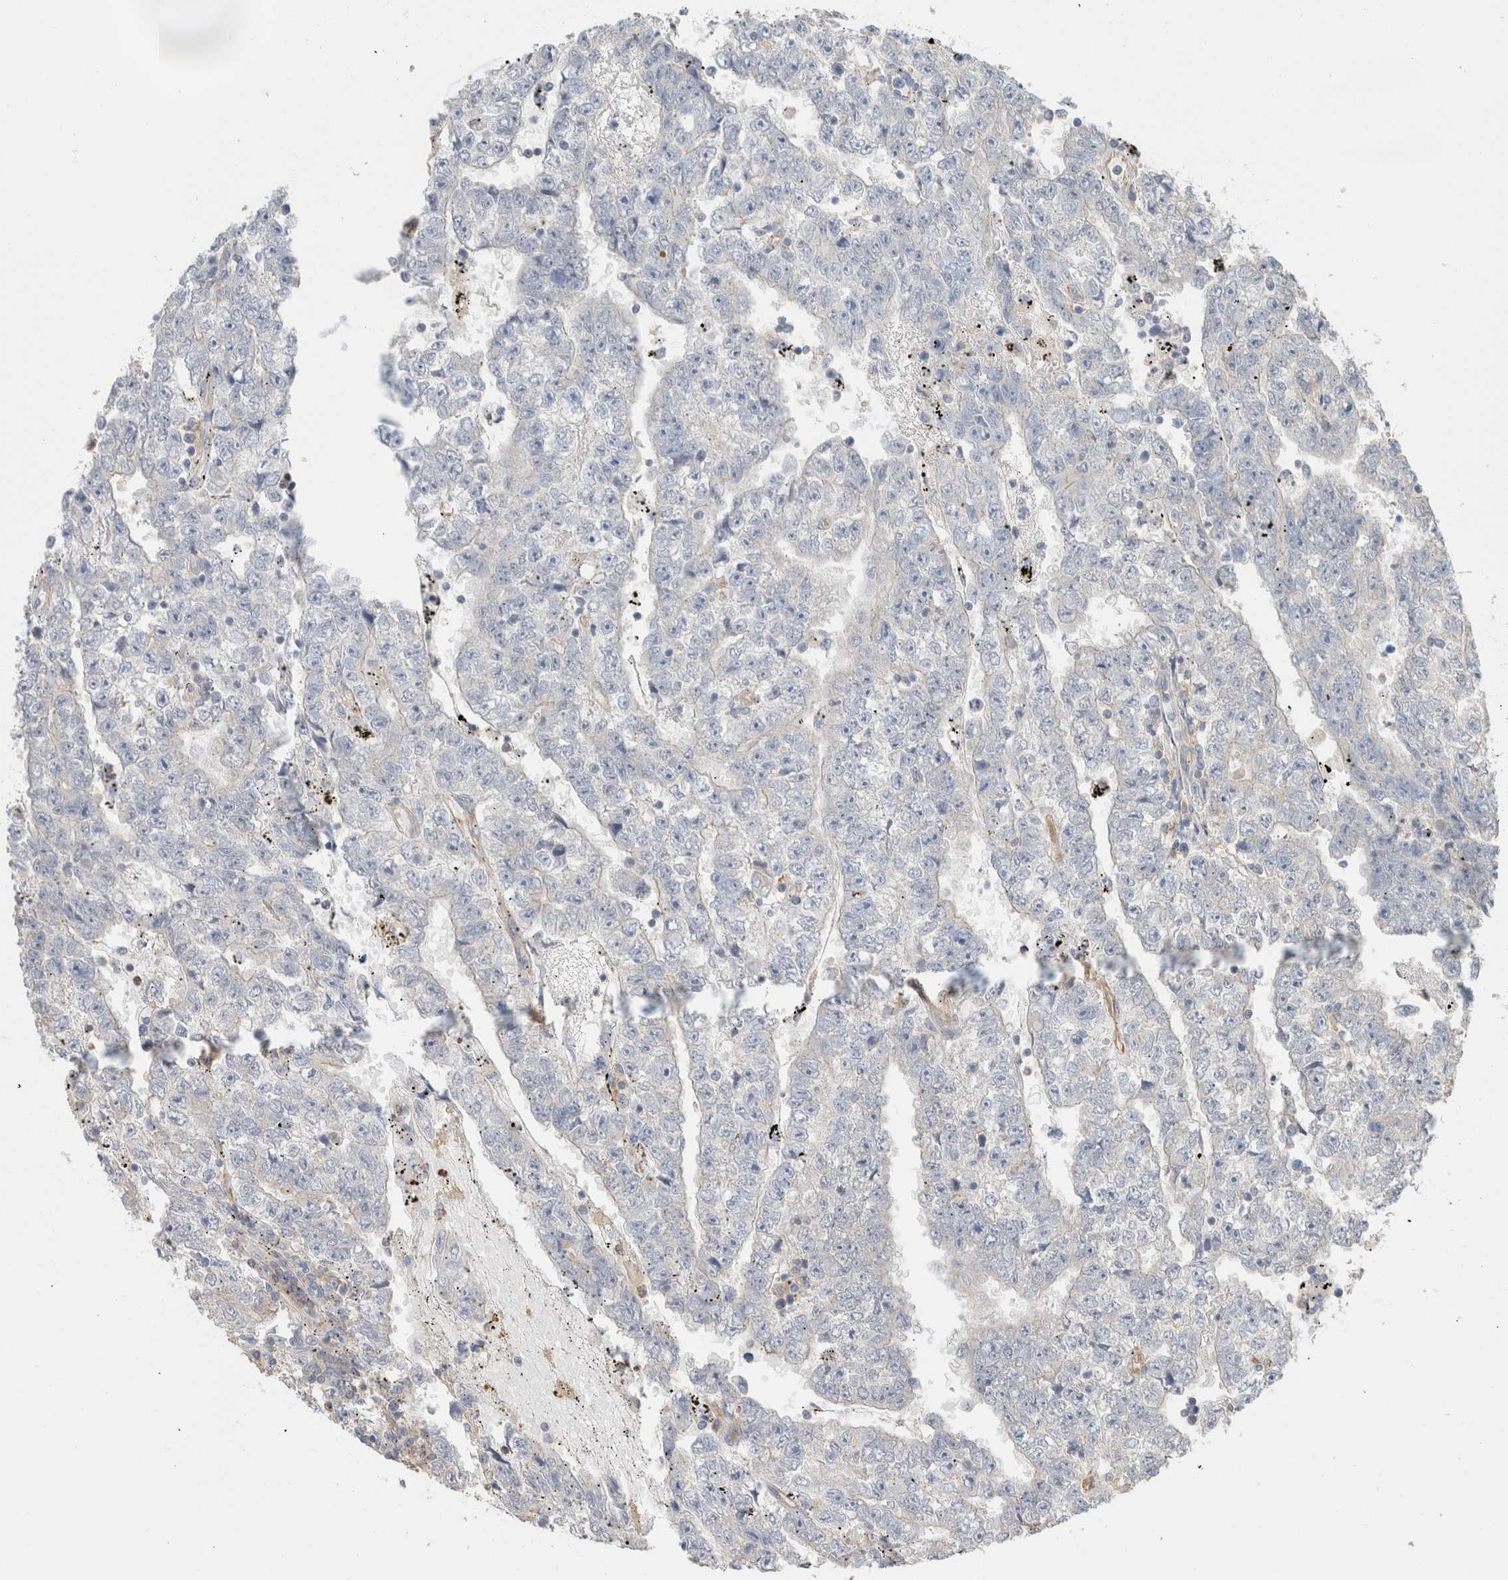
{"staining": {"intensity": "negative", "quantity": "none", "location": "none"}, "tissue": "testis cancer", "cell_type": "Tumor cells", "image_type": "cancer", "snomed": [{"axis": "morphology", "description": "Carcinoma, Embryonal, NOS"}, {"axis": "topography", "description": "Testis"}], "caption": "DAB immunohistochemical staining of testis cancer (embryonal carcinoma) demonstrates no significant expression in tumor cells.", "gene": "CFAP418", "patient": {"sex": "male", "age": 25}}